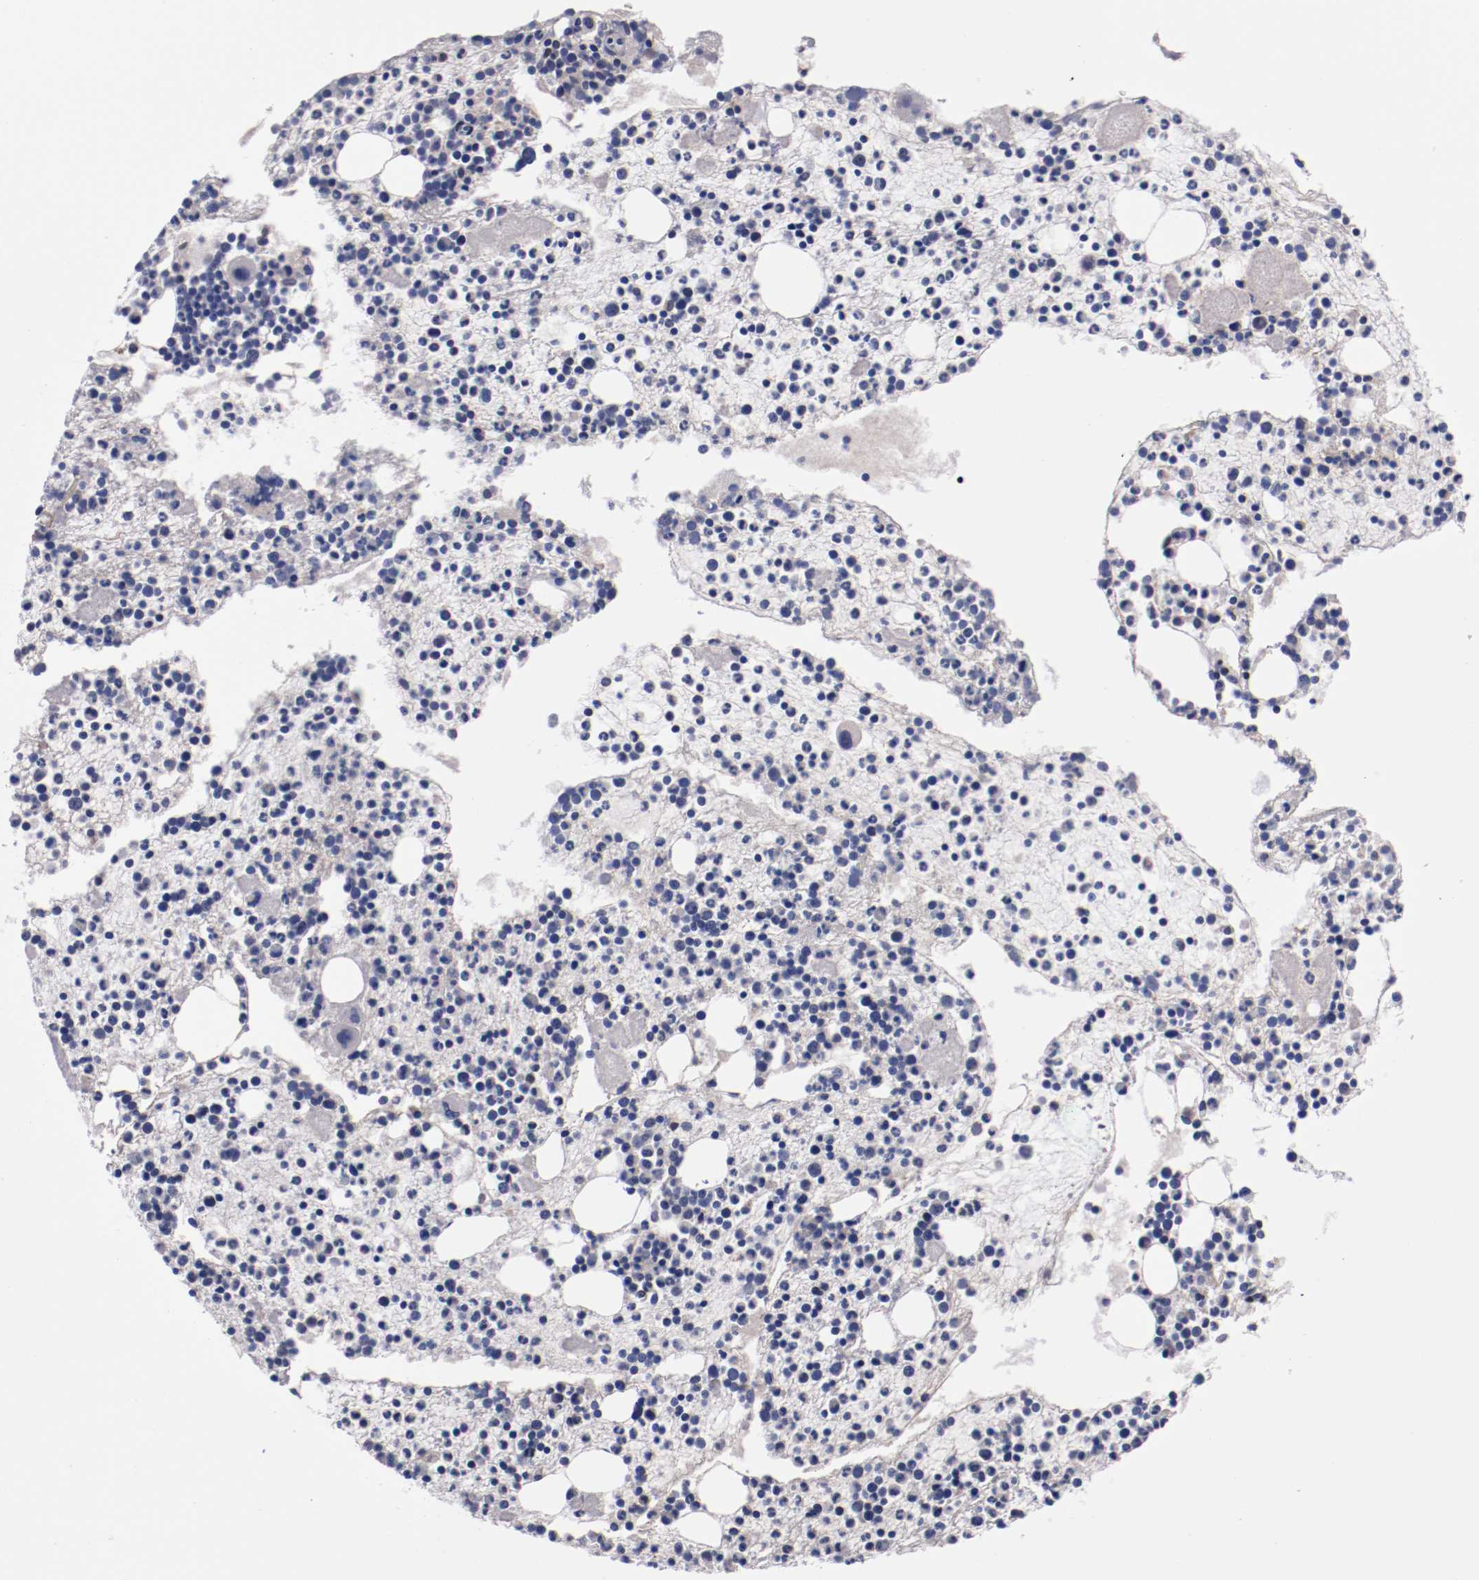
{"staining": {"intensity": "weak", "quantity": "<25%", "location": "cytoplasmic/membranous"}, "tissue": "bone marrow", "cell_type": "Hematopoietic cells", "image_type": "normal", "snomed": [{"axis": "morphology", "description": "Normal tissue, NOS"}, {"axis": "topography", "description": "Bone marrow"}], "caption": "The micrograph shows no staining of hematopoietic cells in benign bone marrow.", "gene": "FAM81A", "patient": {"sex": "male", "age": 15}}